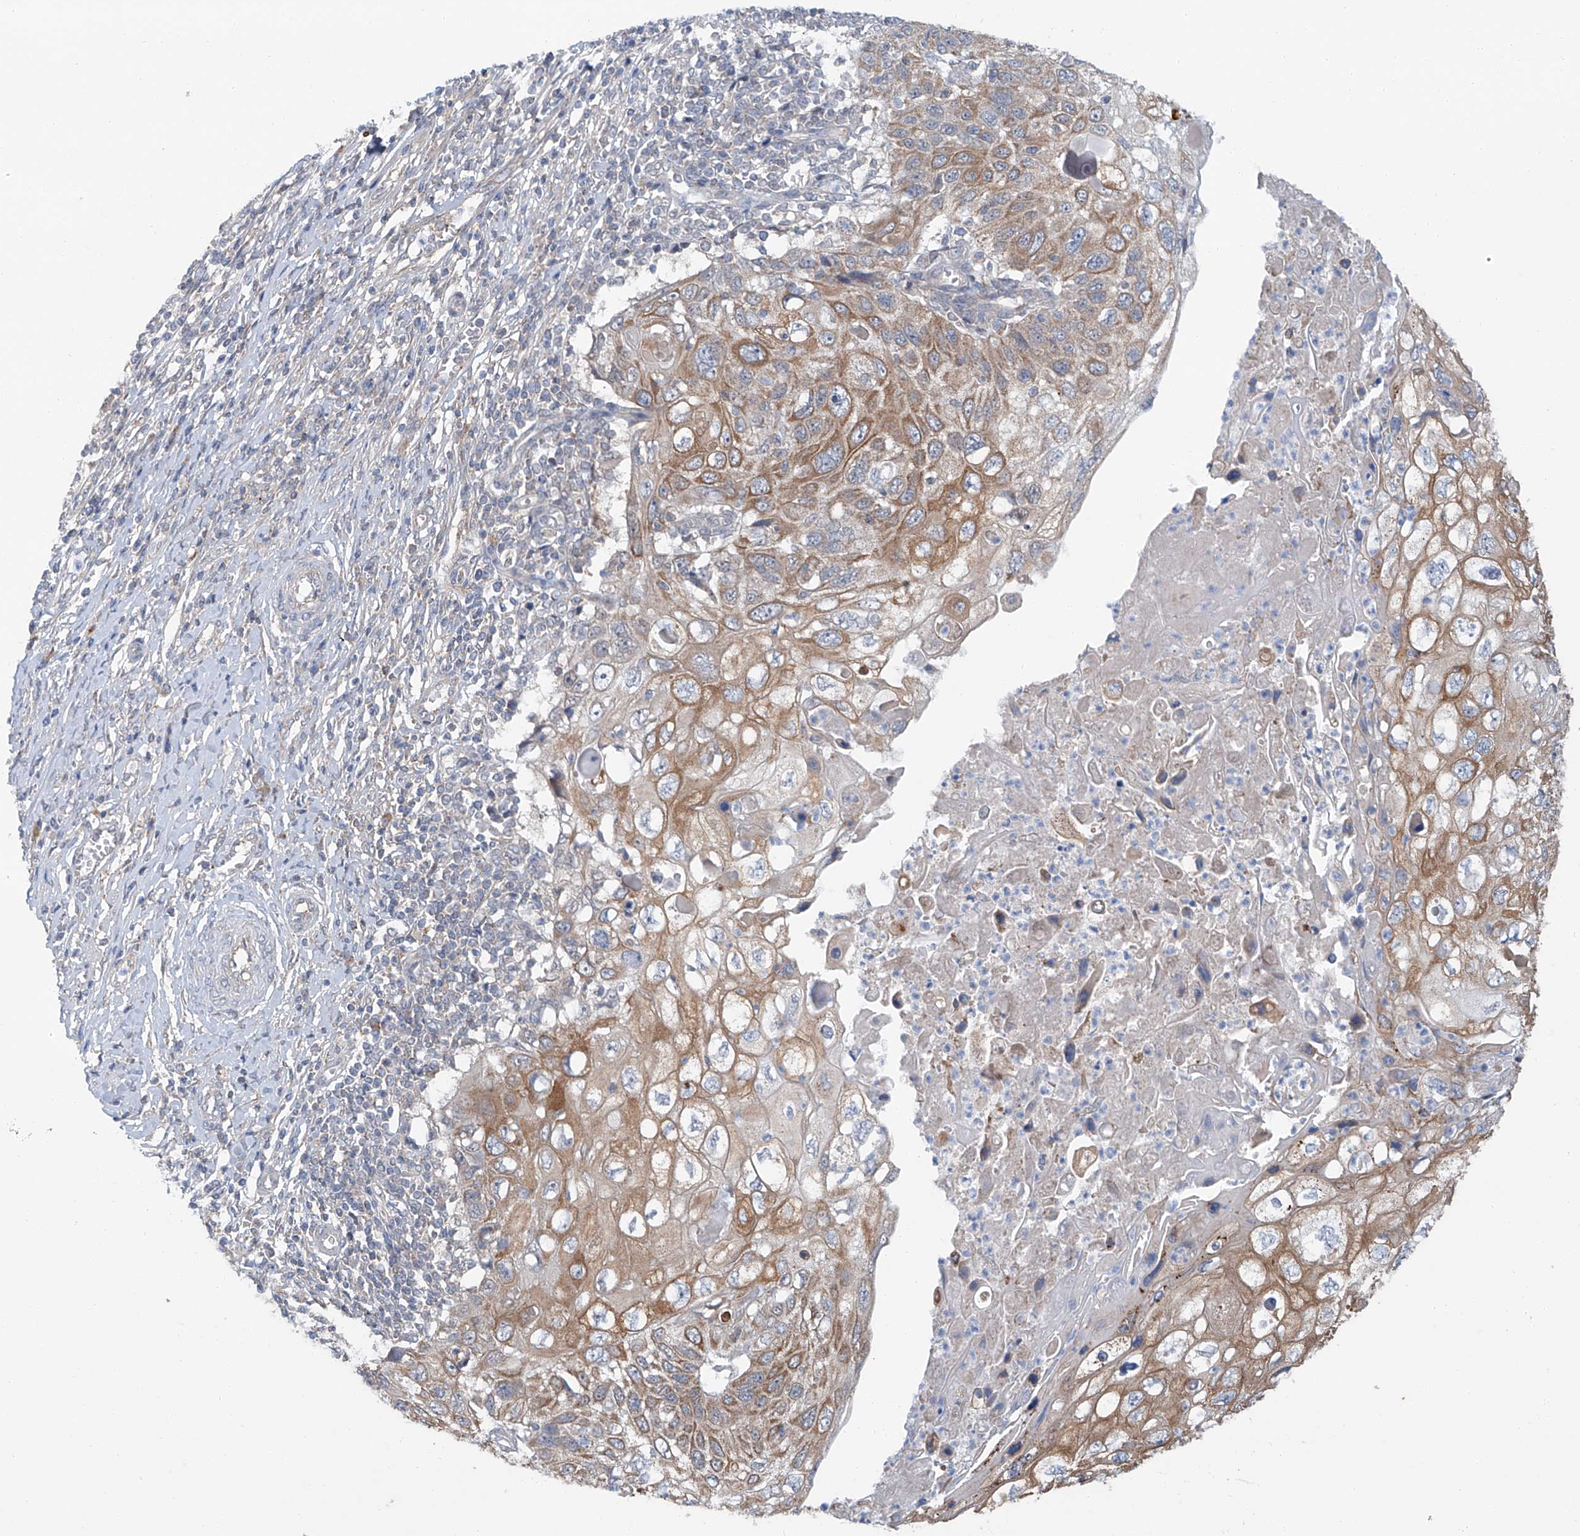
{"staining": {"intensity": "moderate", "quantity": ">75%", "location": "cytoplasmic/membranous"}, "tissue": "cervical cancer", "cell_type": "Tumor cells", "image_type": "cancer", "snomed": [{"axis": "morphology", "description": "Squamous cell carcinoma, NOS"}, {"axis": "topography", "description": "Cervix"}], "caption": "DAB (3,3'-diaminobenzidine) immunohistochemical staining of squamous cell carcinoma (cervical) displays moderate cytoplasmic/membranous protein staining in about >75% of tumor cells.", "gene": "SIX4", "patient": {"sex": "female", "age": 70}}